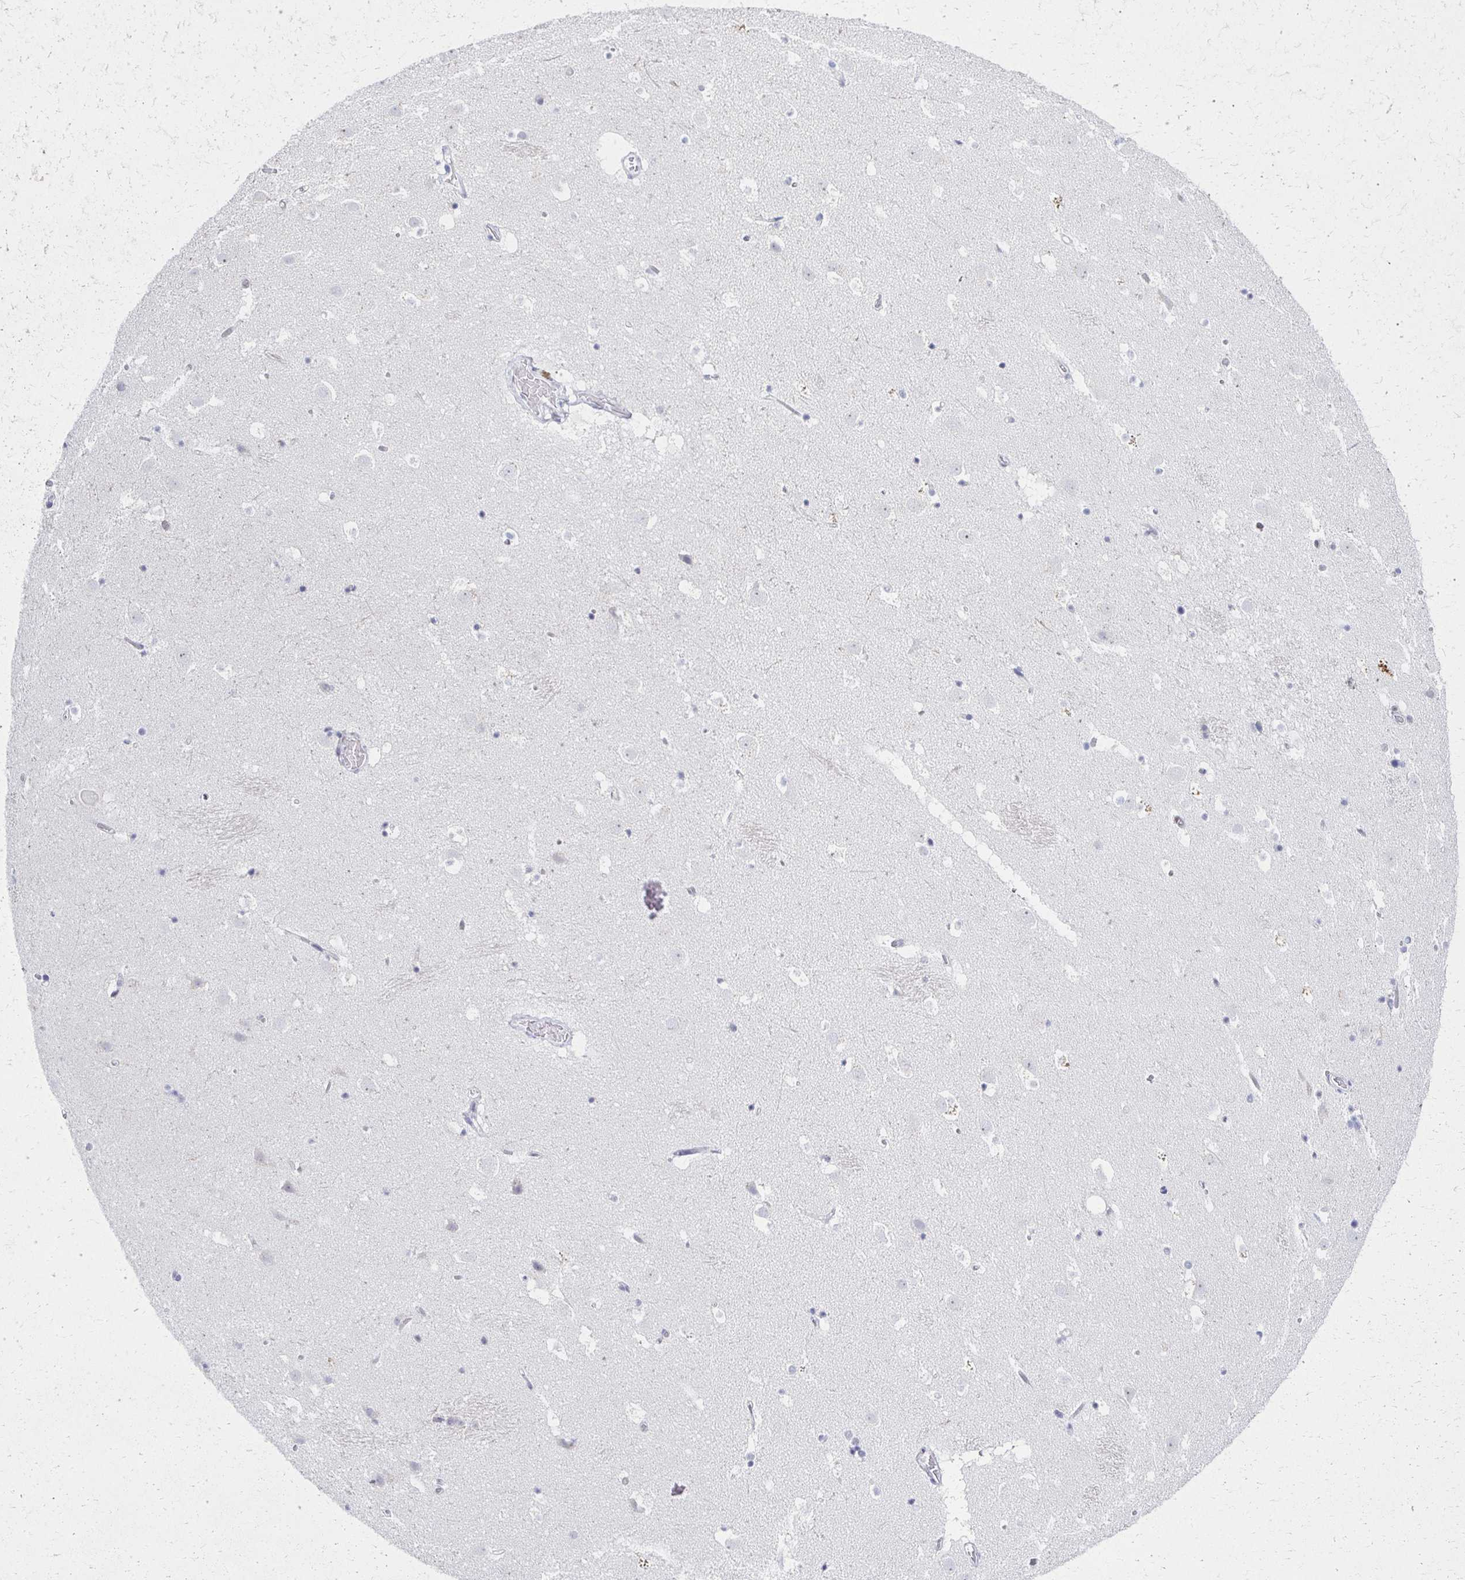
{"staining": {"intensity": "negative", "quantity": "none", "location": "none"}, "tissue": "caudate", "cell_type": "Glial cells", "image_type": "normal", "snomed": [{"axis": "morphology", "description": "Normal tissue, NOS"}, {"axis": "topography", "description": "Lateral ventricle wall"}], "caption": "High power microscopy micrograph of an immunohistochemistry image of normal caudate, revealing no significant expression in glial cells.", "gene": "IRF7", "patient": {"sex": "male", "age": 37}}